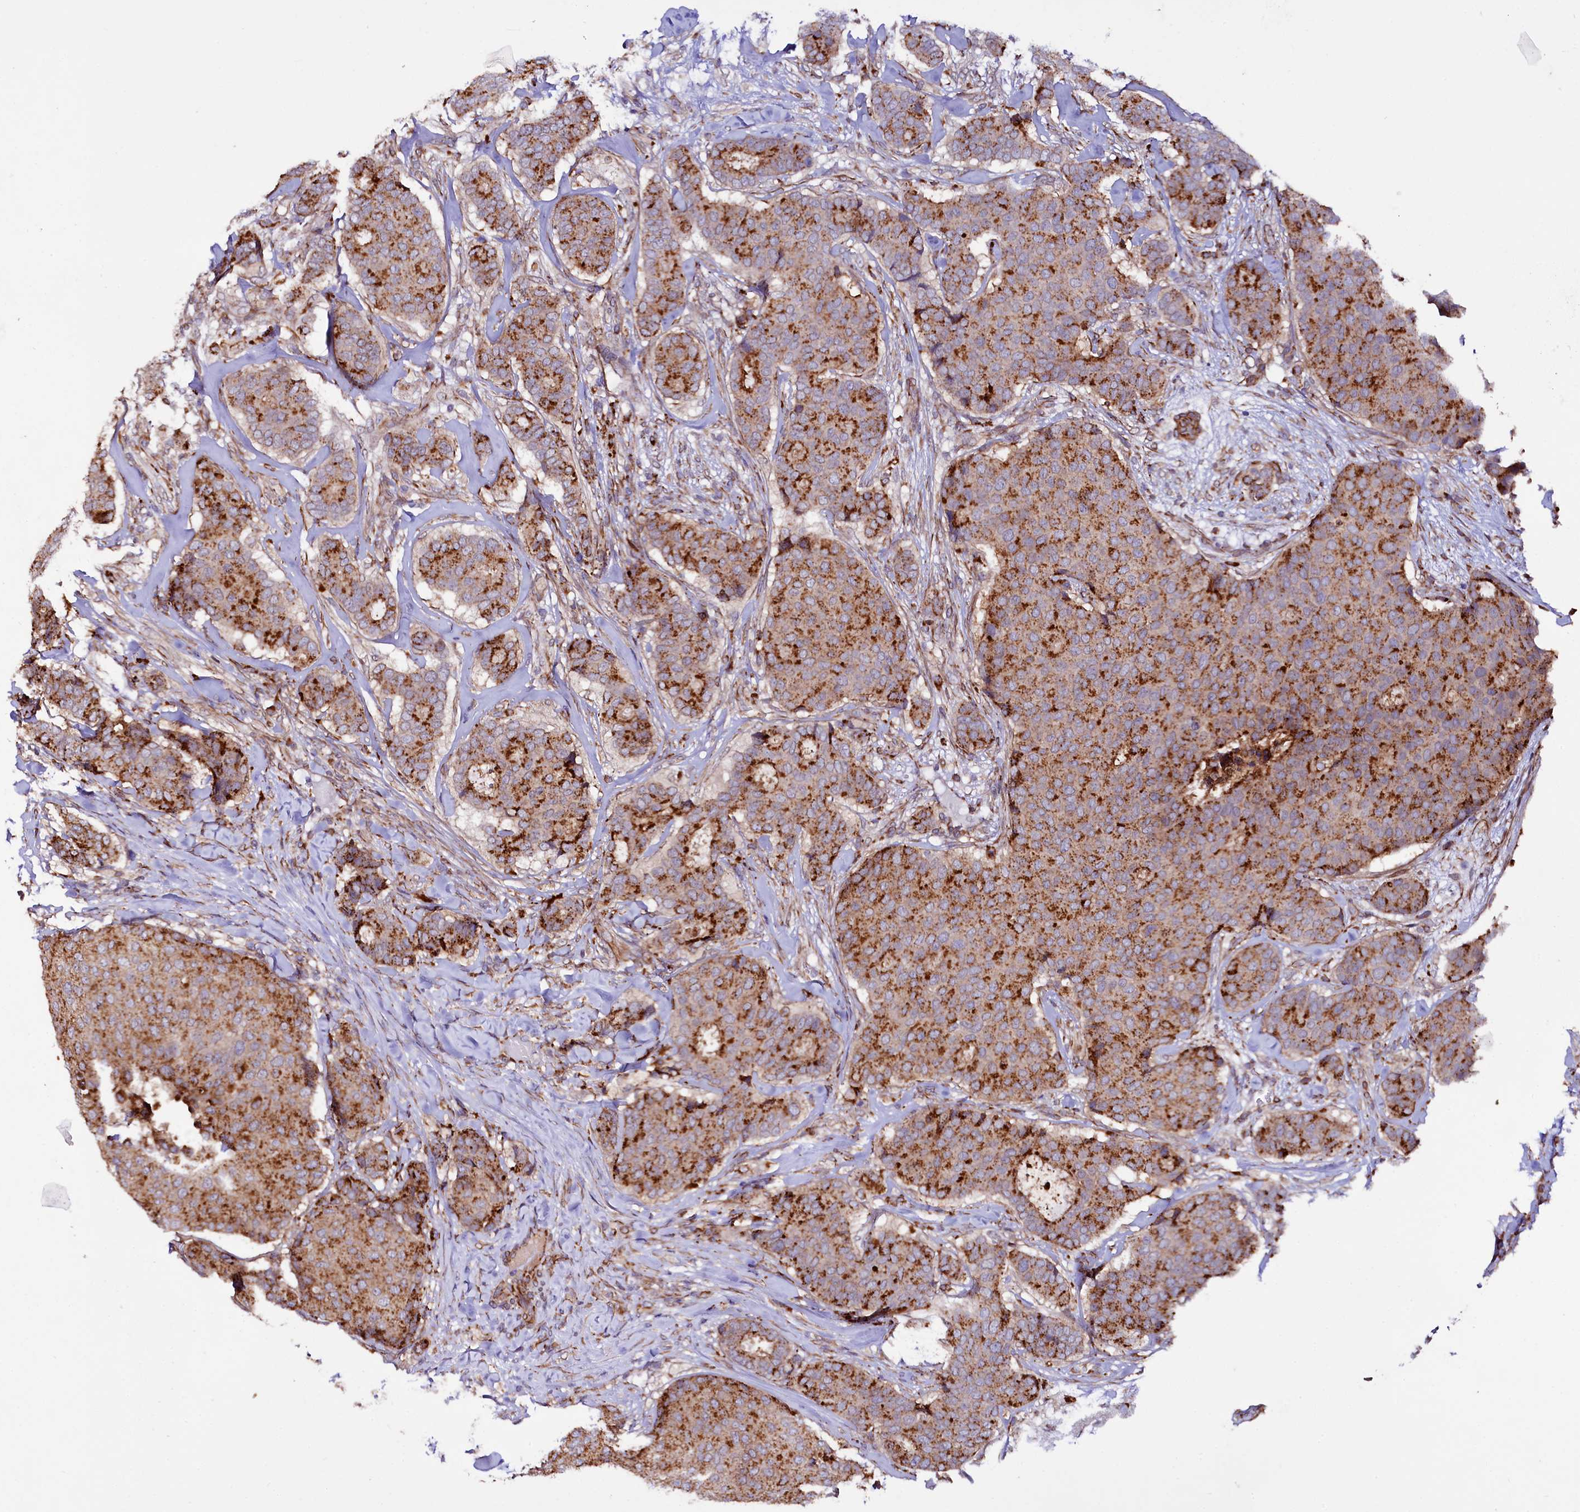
{"staining": {"intensity": "strong", "quantity": "25%-75%", "location": "cytoplasmic/membranous"}, "tissue": "breast cancer", "cell_type": "Tumor cells", "image_type": "cancer", "snomed": [{"axis": "morphology", "description": "Duct carcinoma"}, {"axis": "topography", "description": "Breast"}], "caption": "This micrograph exhibits immunohistochemistry (IHC) staining of invasive ductal carcinoma (breast), with high strong cytoplasmic/membranous positivity in approximately 25%-75% of tumor cells.", "gene": "TTC12", "patient": {"sex": "female", "age": 75}}